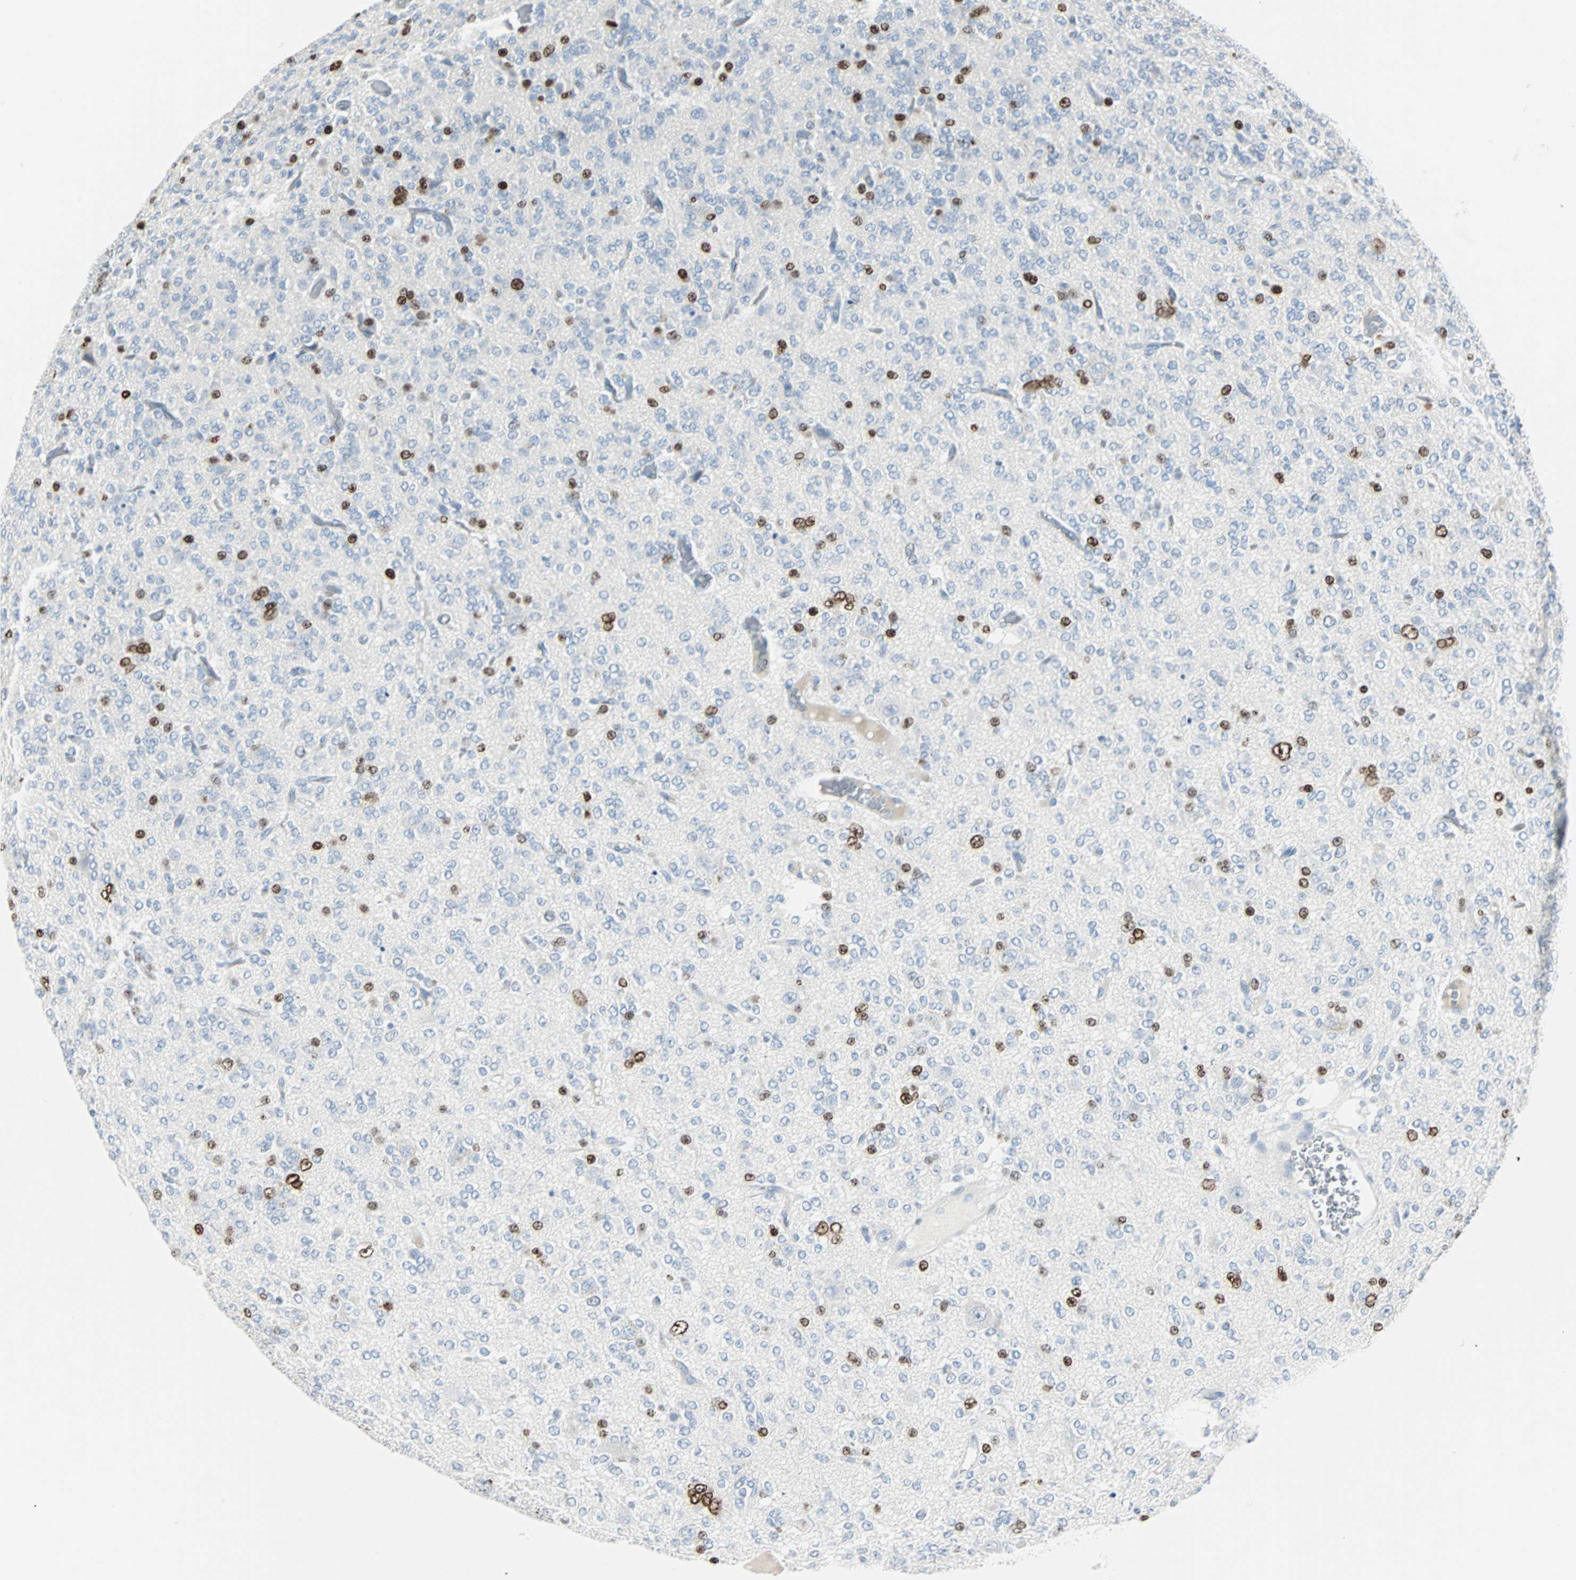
{"staining": {"intensity": "strong", "quantity": "25%-75%", "location": "nuclear"}, "tissue": "glioma", "cell_type": "Tumor cells", "image_type": "cancer", "snomed": [{"axis": "morphology", "description": "Glioma, malignant, Low grade"}, {"axis": "topography", "description": "Brain"}], "caption": "IHC staining of glioma, which shows high levels of strong nuclear positivity in approximately 25%-75% of tumor cells indicating strong nuclear protein expression. The staining was performed using DAB (3,3'-diaminobenzidine) (brown) for protein detection and nuclei were counterstained in hematoxylin (blue).", "gene": "IL33", "patient": {"sex": "male", "age": 38}}